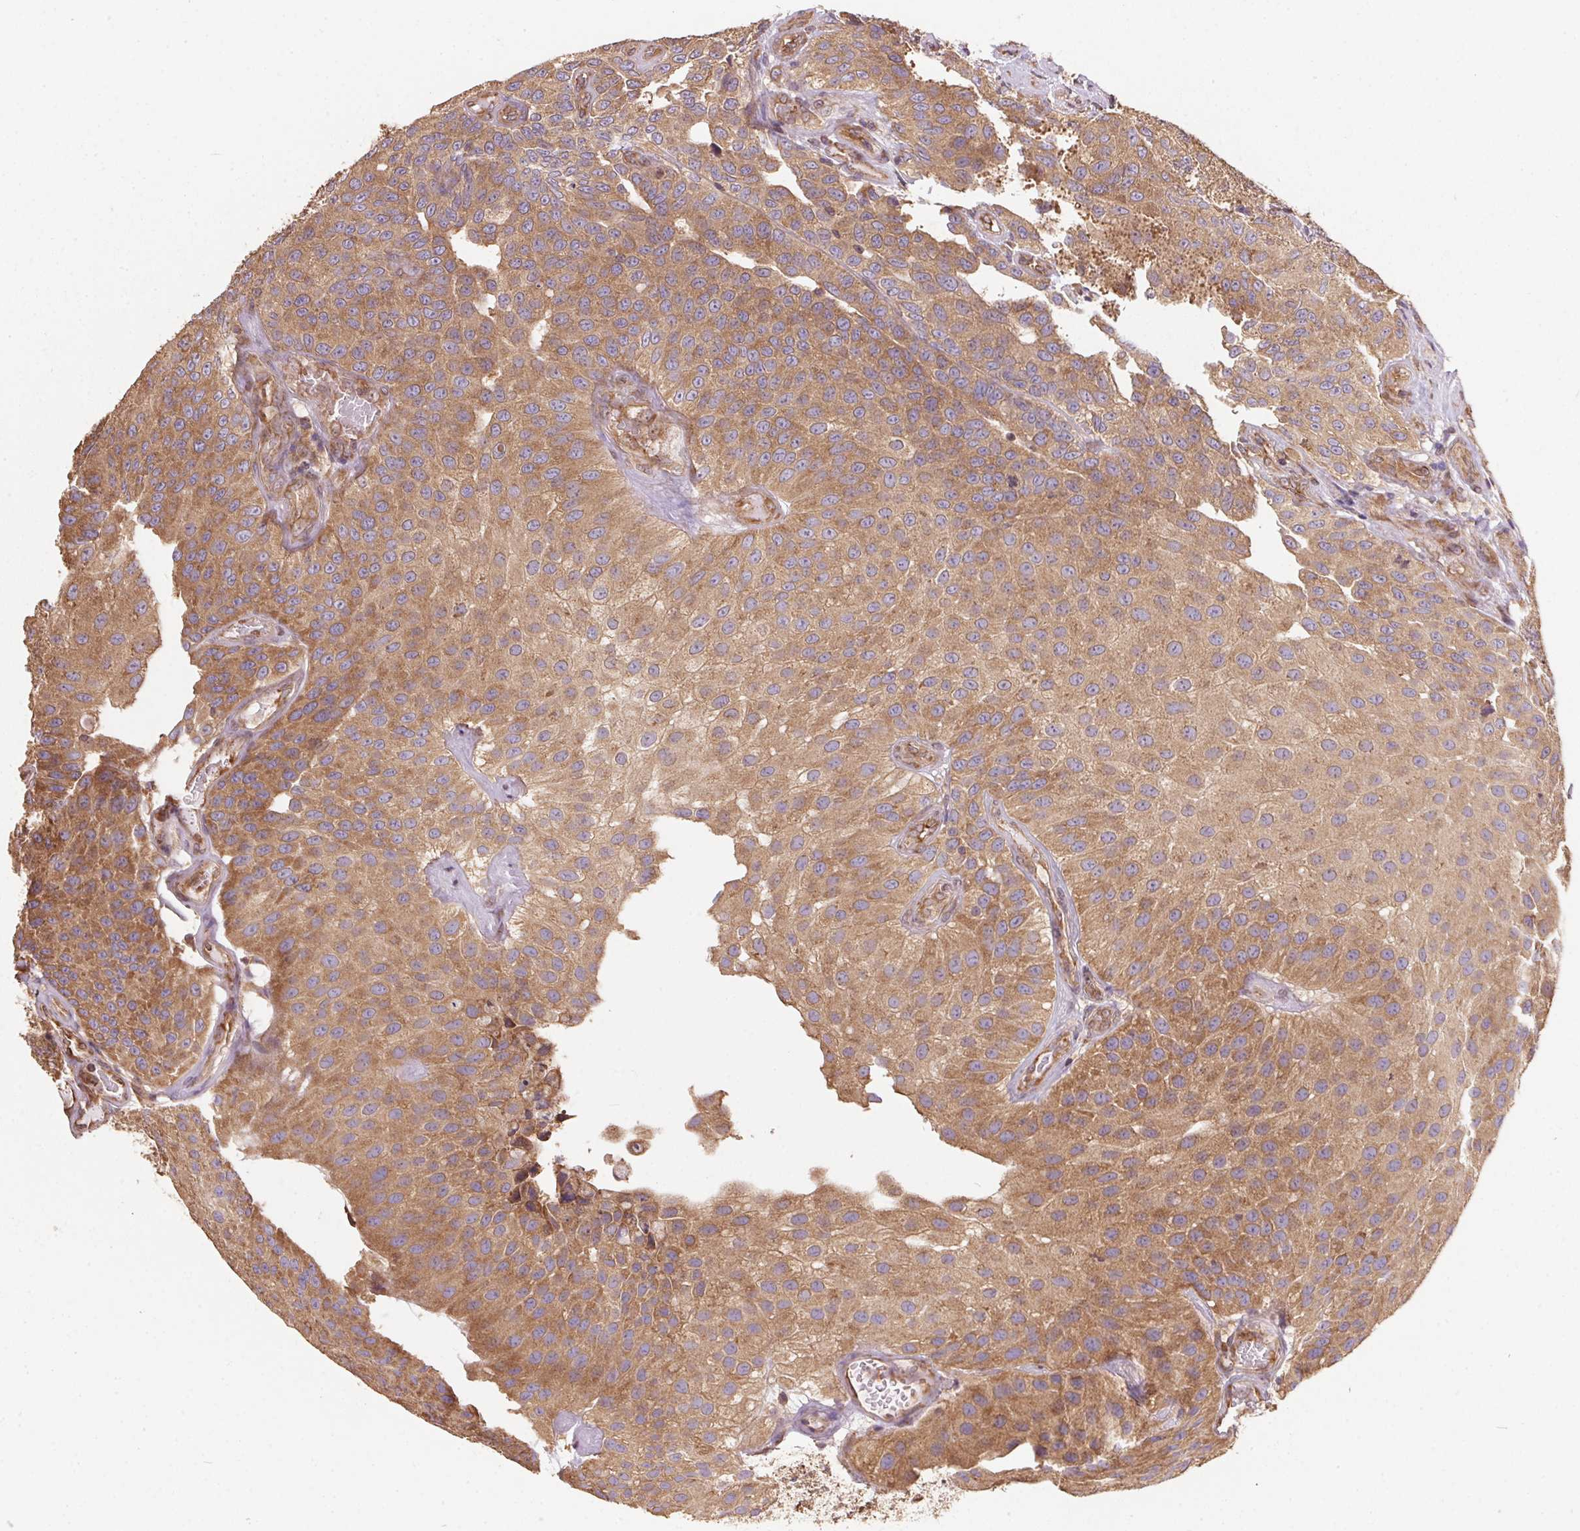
{"staining": {"intensity": "moderate", "quantity": ">75%", "location": "cytoplasmic/membranous"}, "tissue": "urothelial cancer", "cell_type": "Tumor cells", "image_type": "cancer", "snomed": [{"axis": "morphology", "description": "Urothelial carcinoma, NOS"}, {"axis": "topography", "description": "Urinary bladder"}], "caption": "High-power microscopy captured an IHC histopathology image of urothelial cancer, revealing moderate cytoplasmic/membranous expression in approximately >75% of tumor cells. Immunohistochemistry (ihc) stains the protein in brown and the nuclei are stained blue.", "gene": "EIF2S1", "patient": {"sex": "male", "age": 87}}